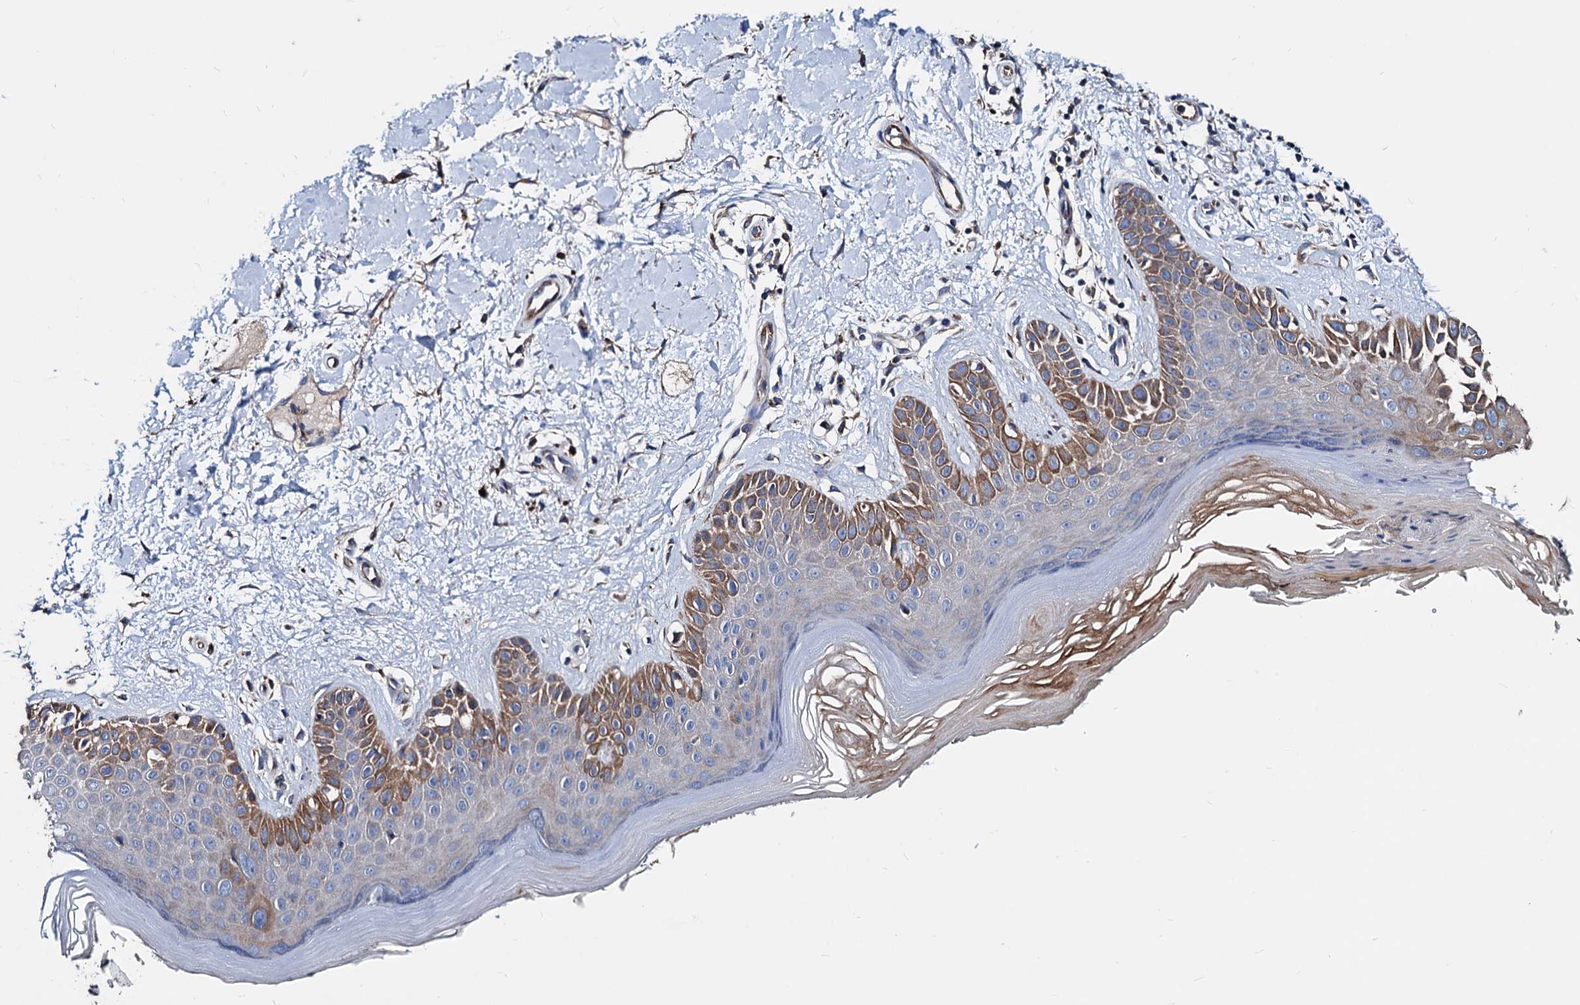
{"staining": {"intensity": "strong", "quantity": ">75%", "location": "cytoplasmic/membranous"}, "tissue": "skin", "cell_type": "Fibroblasts", "image_type": "normal", "snomed": [{"axis": "morphology", "description": "Normal tissue, NOS"}, {"axis": "topography", "description": "Skin"}], "caption": "Brown immunohistochemical staining in unremarkable human skin demonstrates strong cytoplasmic/membranous positivity in about >75% of fibroblasts.", "gene": "AKAP11", "patient": {"sex": "female", "age": 64}}